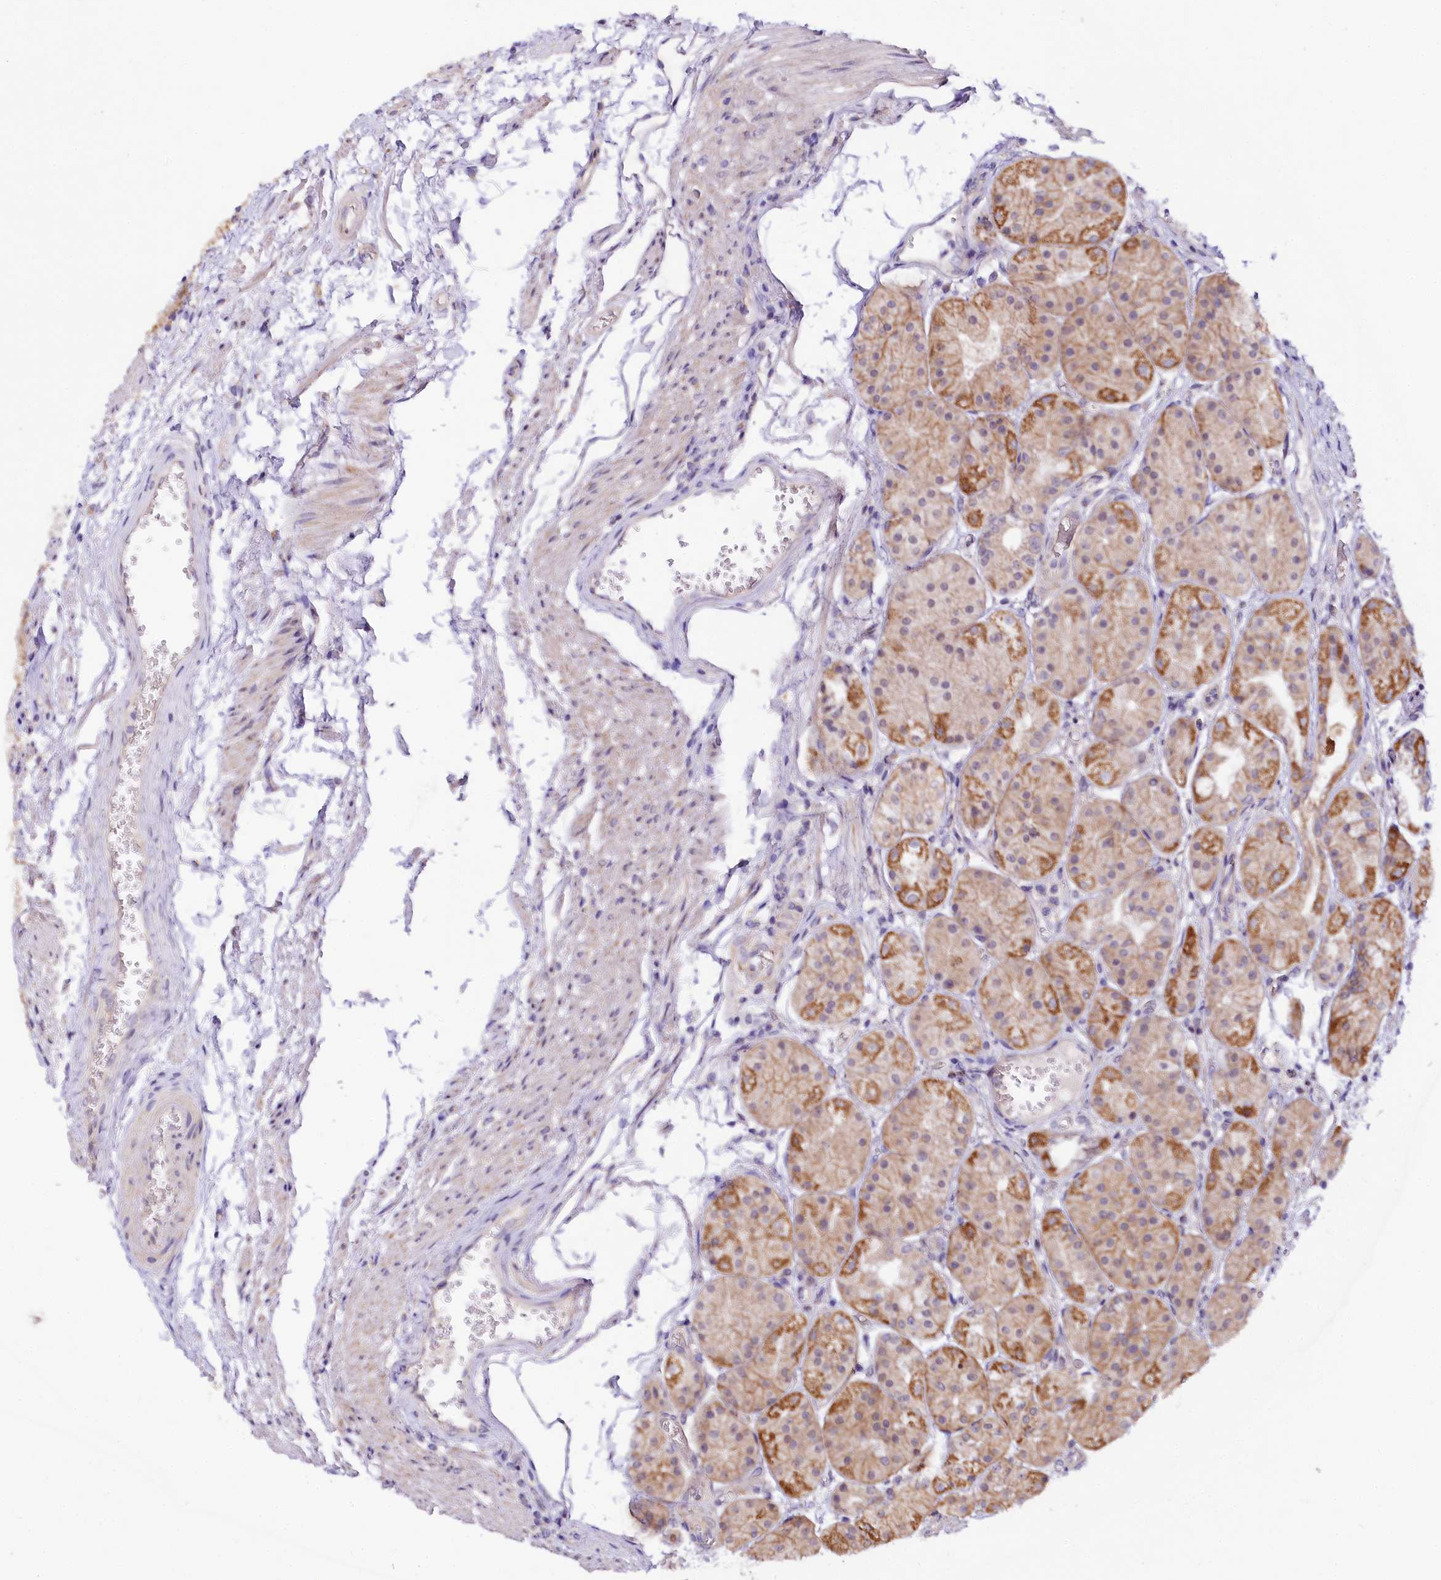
{"staining": {"intensity": "moderate", "quantity": "25%-75%", "location": "cytoplasmic/membranous"}, "tissue": "stomach", "cell_type": "Glandular cells", "image_type": "normal", "snomed": [{"axis": "morphology", "description": "Normal tissue, NOS"}, {"axis": "topography", "description": "Stomach, upper"}], "caption": "Glandular cells reveal medium levels of moderate cytoplasmic/membranous staining in approximately 25%-75% of cells in normal stomach.", "gene": "CEP295", "patient": {"sex": "male", "age": 72}}